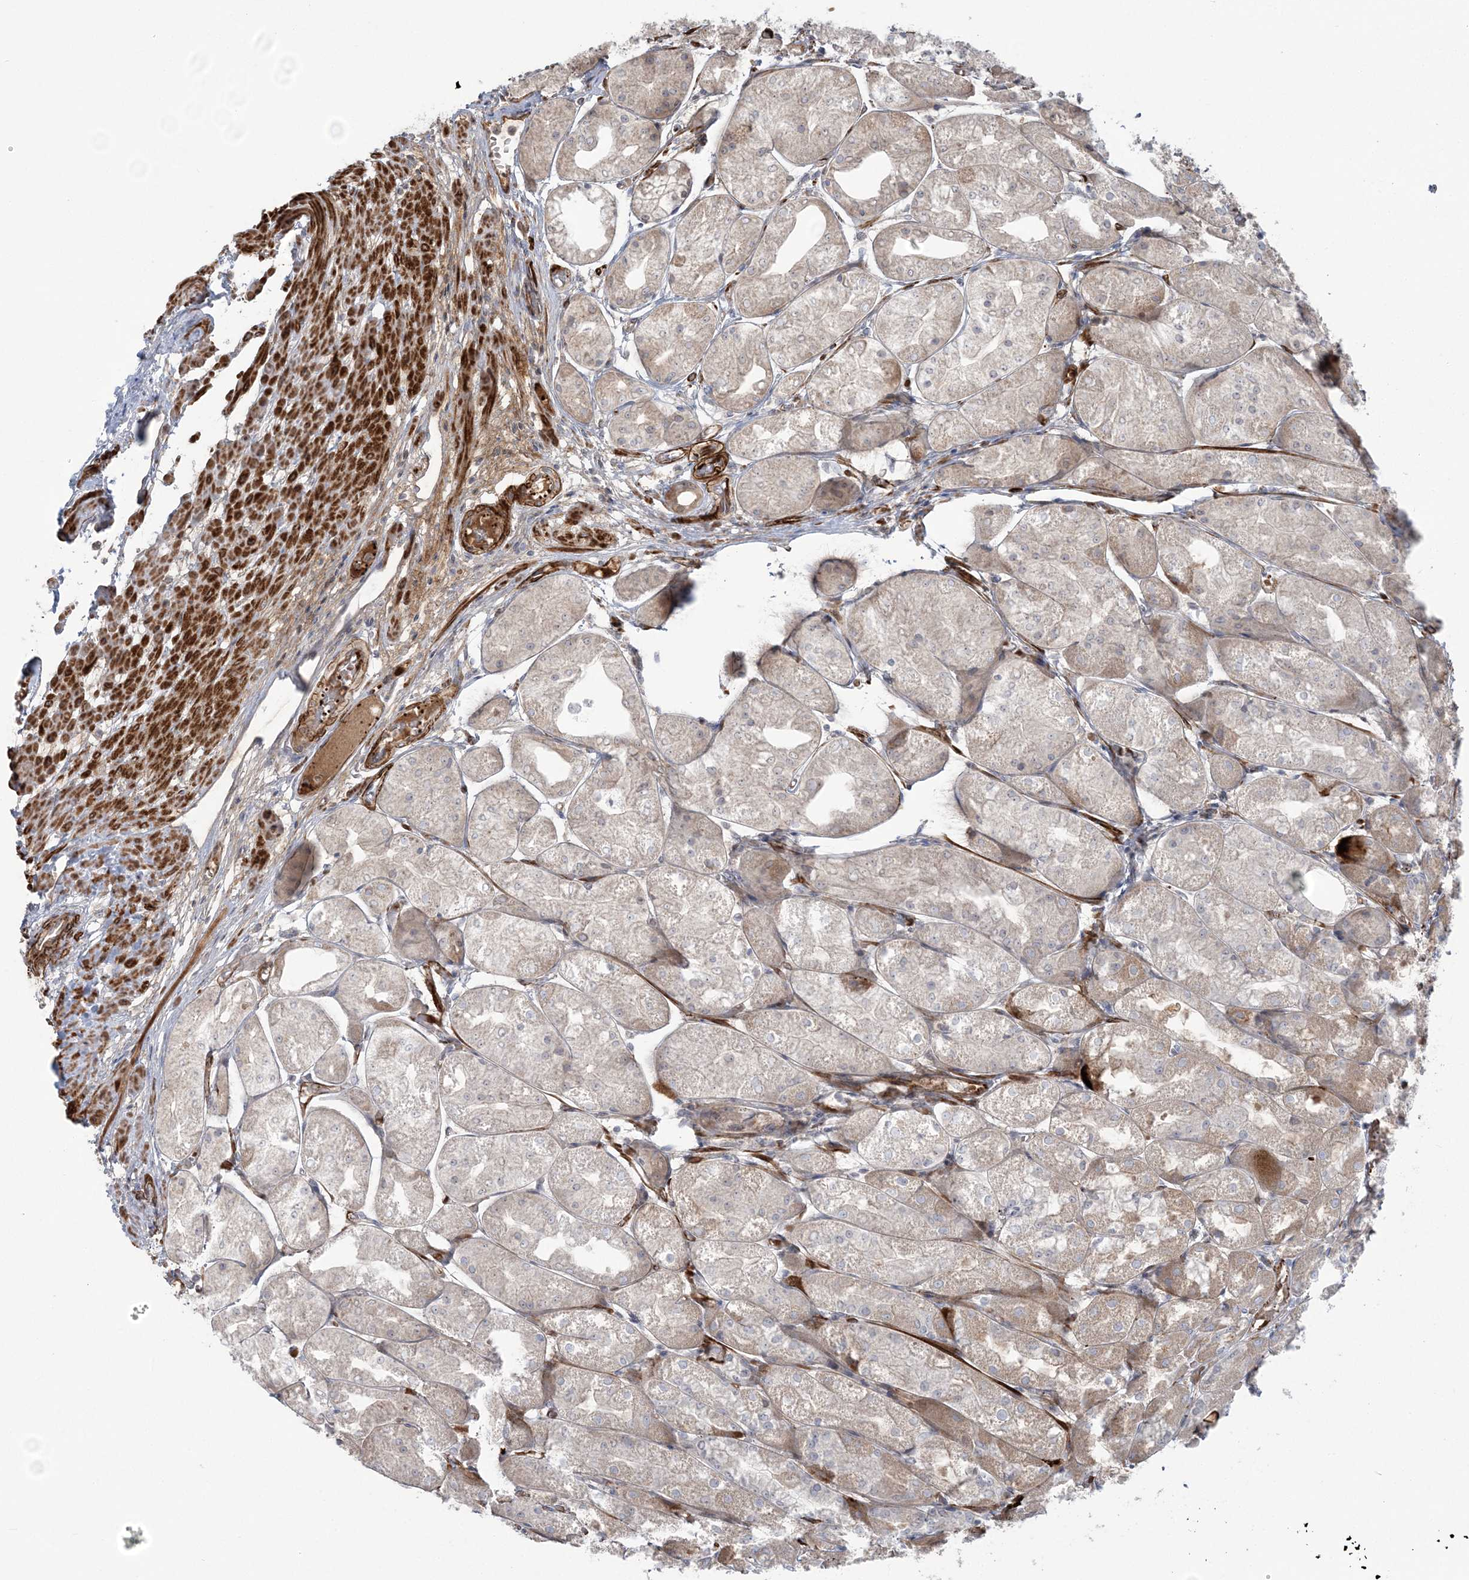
{"staining": {"intensity": "moderate", "quantity": "<25%", "location": "cytoplasmic/membranous"}, "tissue": "stomach", "cell_type": "Glandular cells", "image_type": "normal", "snomed": [{"axis": "morphology", "description": "Normal tissue, NOS"}, {"axis": "topography", "description": "Stomach, upper"}], "caption": "Protein staining of unremarkable stomach reveals moderate cytoplasmic/membranous expression in approximately <25% of glandular cells.", "gene": "NUDT9", "patient": {"sex": "male", "age": 72}}